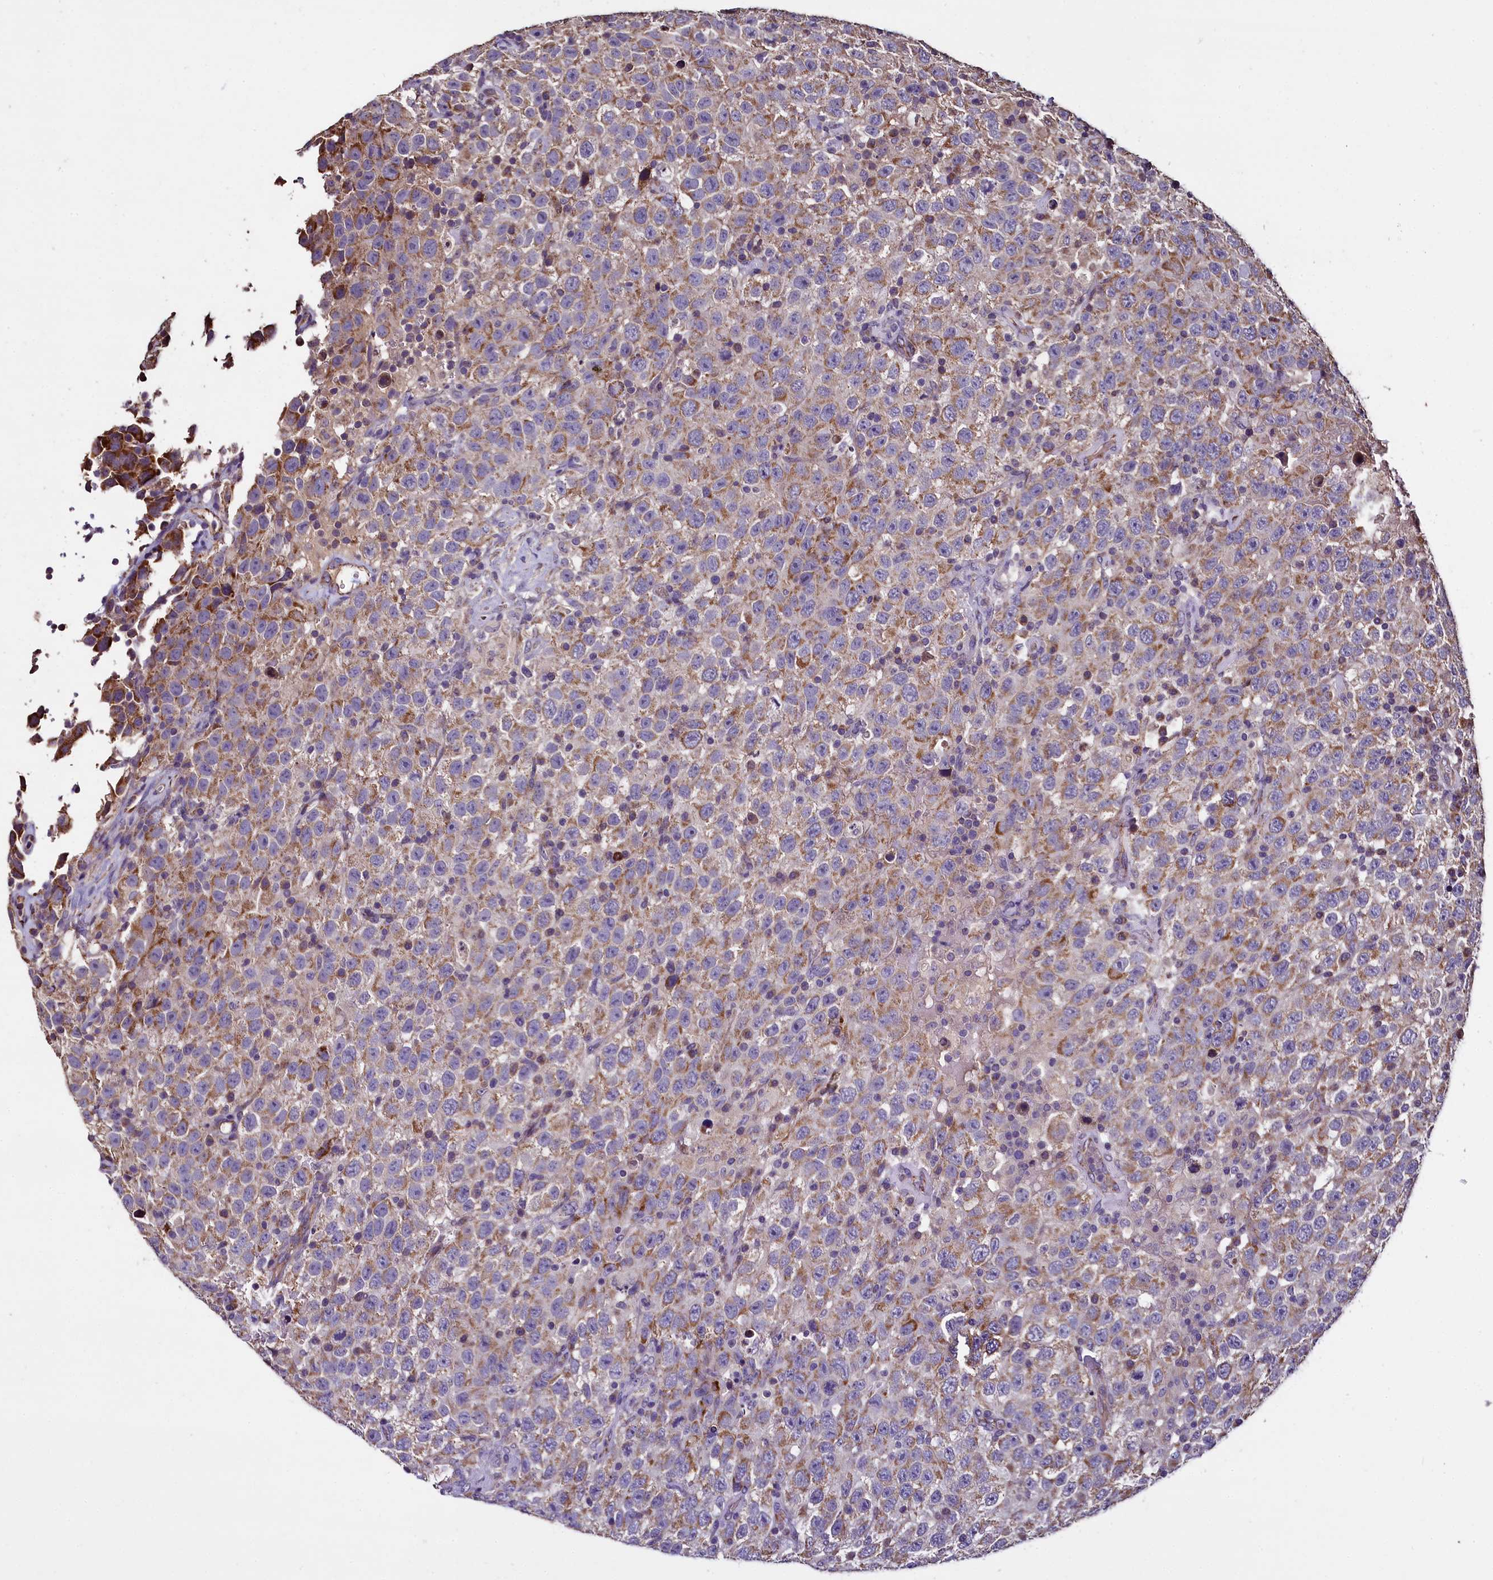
{"staining": {"intensity": "moderate", "quantity": "25%-75%", "location": "cytoplasmic/membranous"}, "tissue": "testis cancer", "cell_type": "Tumor cells", "image_type": "cancer", "snomed": [{"axis": "morphology", "description": "Seminoma, NOS"}, {"axis": "topography", "description": "Testis"}], "caption": "Approximately 25%-75% of tumor cells in human testis cancer (seminoma) display moderate cytoplasmic/membranous protein expression as visualized by brown immunohistochemical staining.", "gene": "COQ9", "patient": {"sex": "male", "age": 41}}